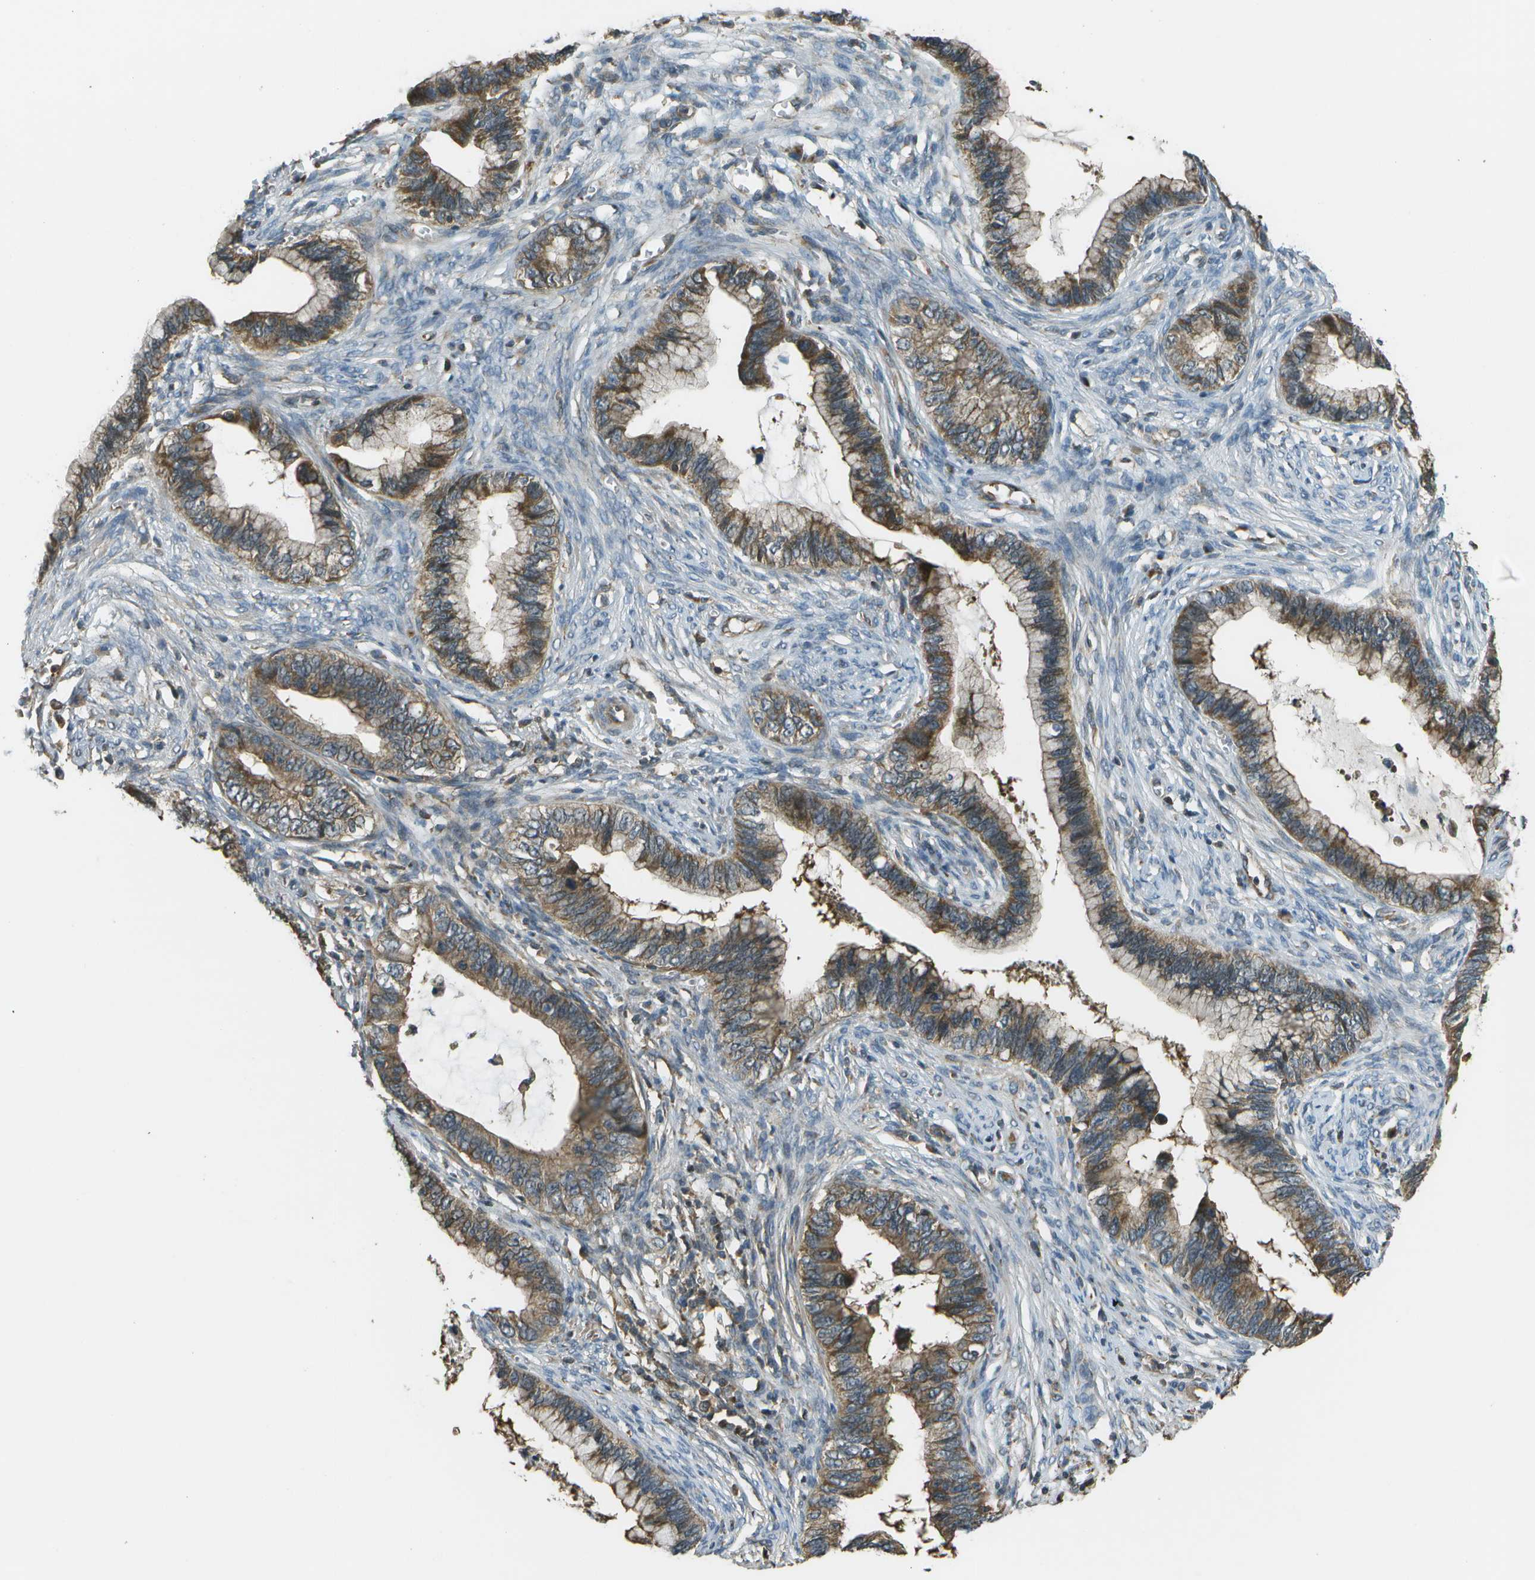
{"staining": {"intensity": "moderate", "quantity": ">75%", "location": "cytoplasmic/membranous"}, "tissue": "cervical cancer", "cell_type": "Tumor cells", "image_type": "cancer", "snomed": [{"axis": "morphology", "description": "Adenocarcinoma, NOS"}, {"axis": "topography", "description": "Cervix"}], "caption": "Brown immunohistochemical staining in cervical cancer (adenocarcinoma) reveals moderate cytoplasmic/membranous staining in approximately >75% of tumor cells.", "gene": "PLPBP", "patient": {"sex": "female", "age": 44}}